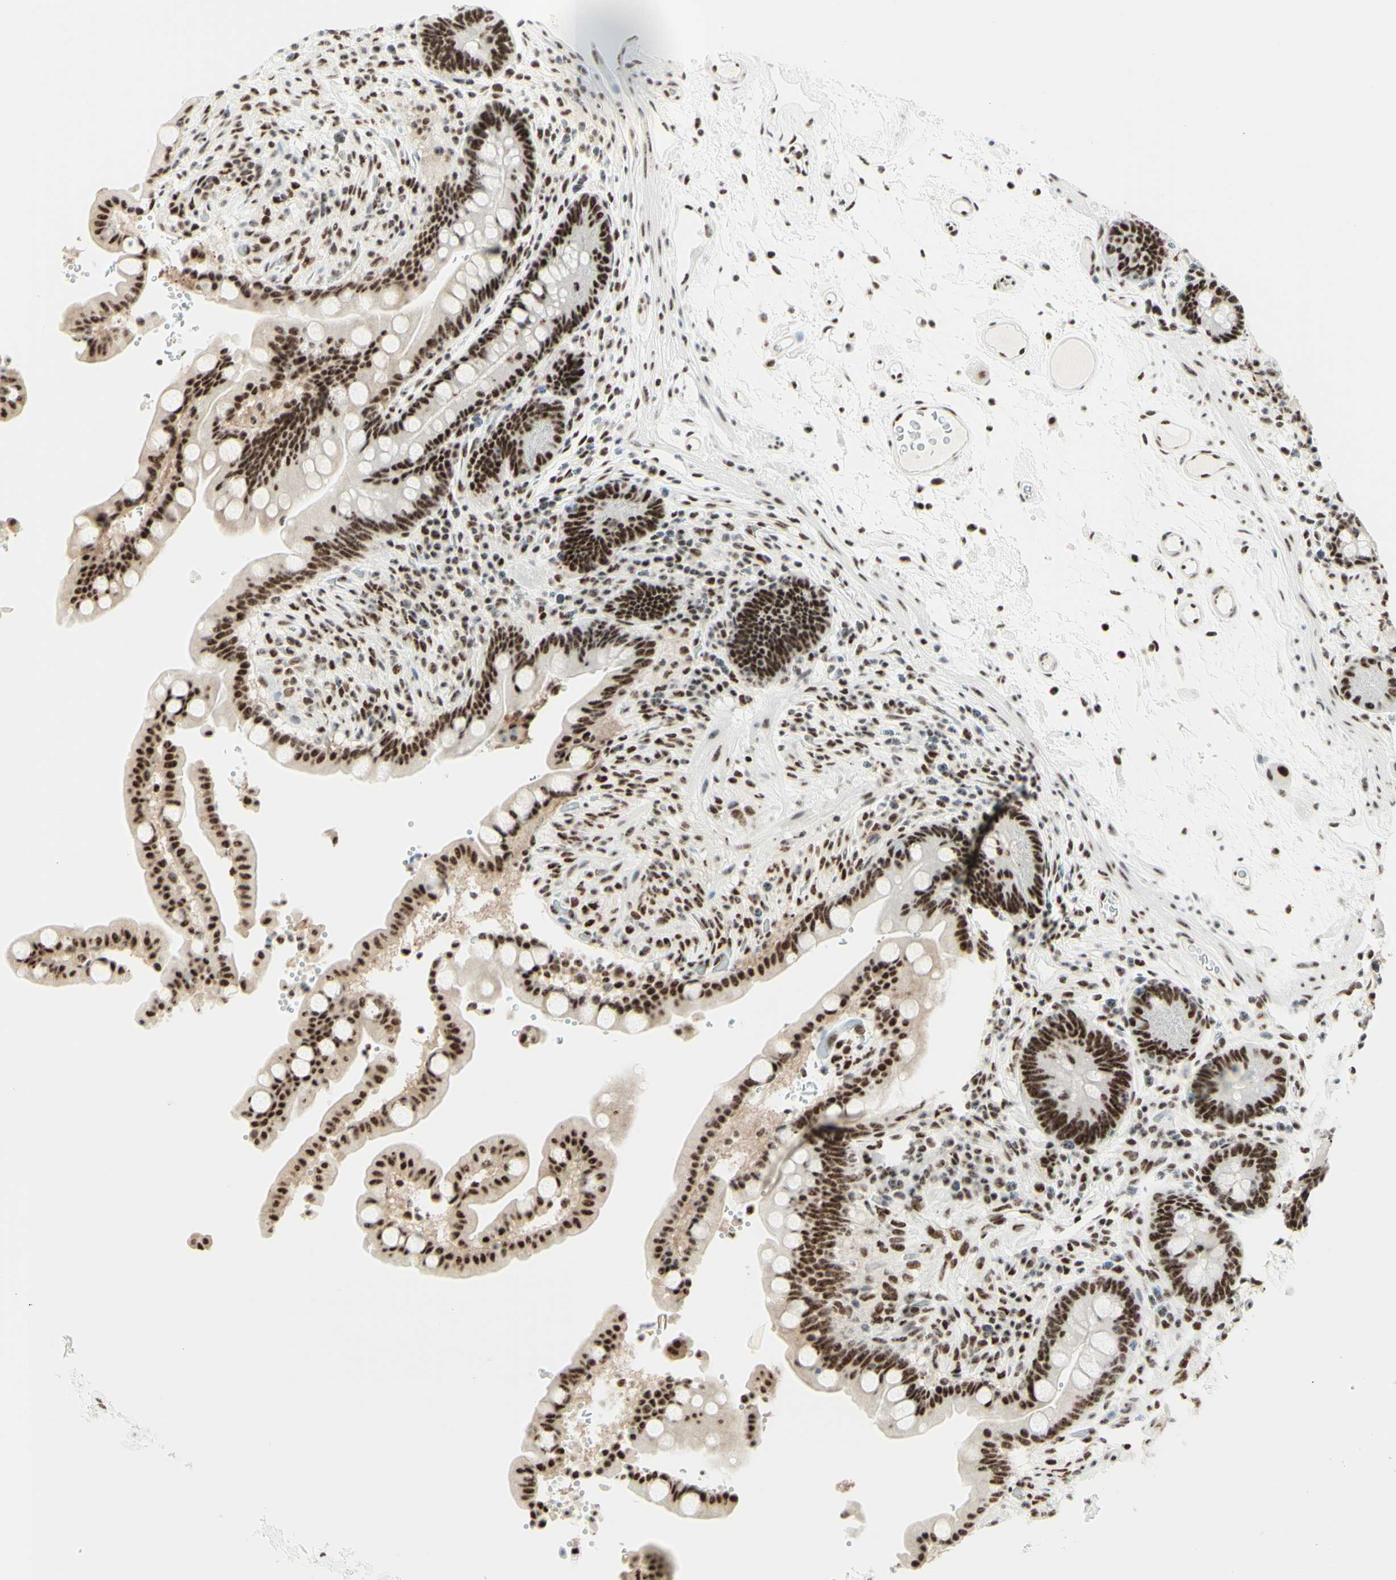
{"staining": {"intensity": "moderate", "quantity": ">75%", "location": "nuclear"}, "tissue": "colon", "cell_type": "Endothelial cells", "image_type": "normal", "snomed": [{"axis": "morphology", "description": "Normal tissue, NOS"}, {"axis": "topography", "description": "Colon"}], "caption": "A high-resolution micrograph shows IHC staining of unremarkable colon, which exhibits moderate nuclear positivity in about >75% of endothelial cells. (Stains: DAB in brown, nuclei in blue, Microscopy: brightfield microscopy at high magnification).", "gene": "WTAP", "patient": {"sex": "male", "age": 73}}